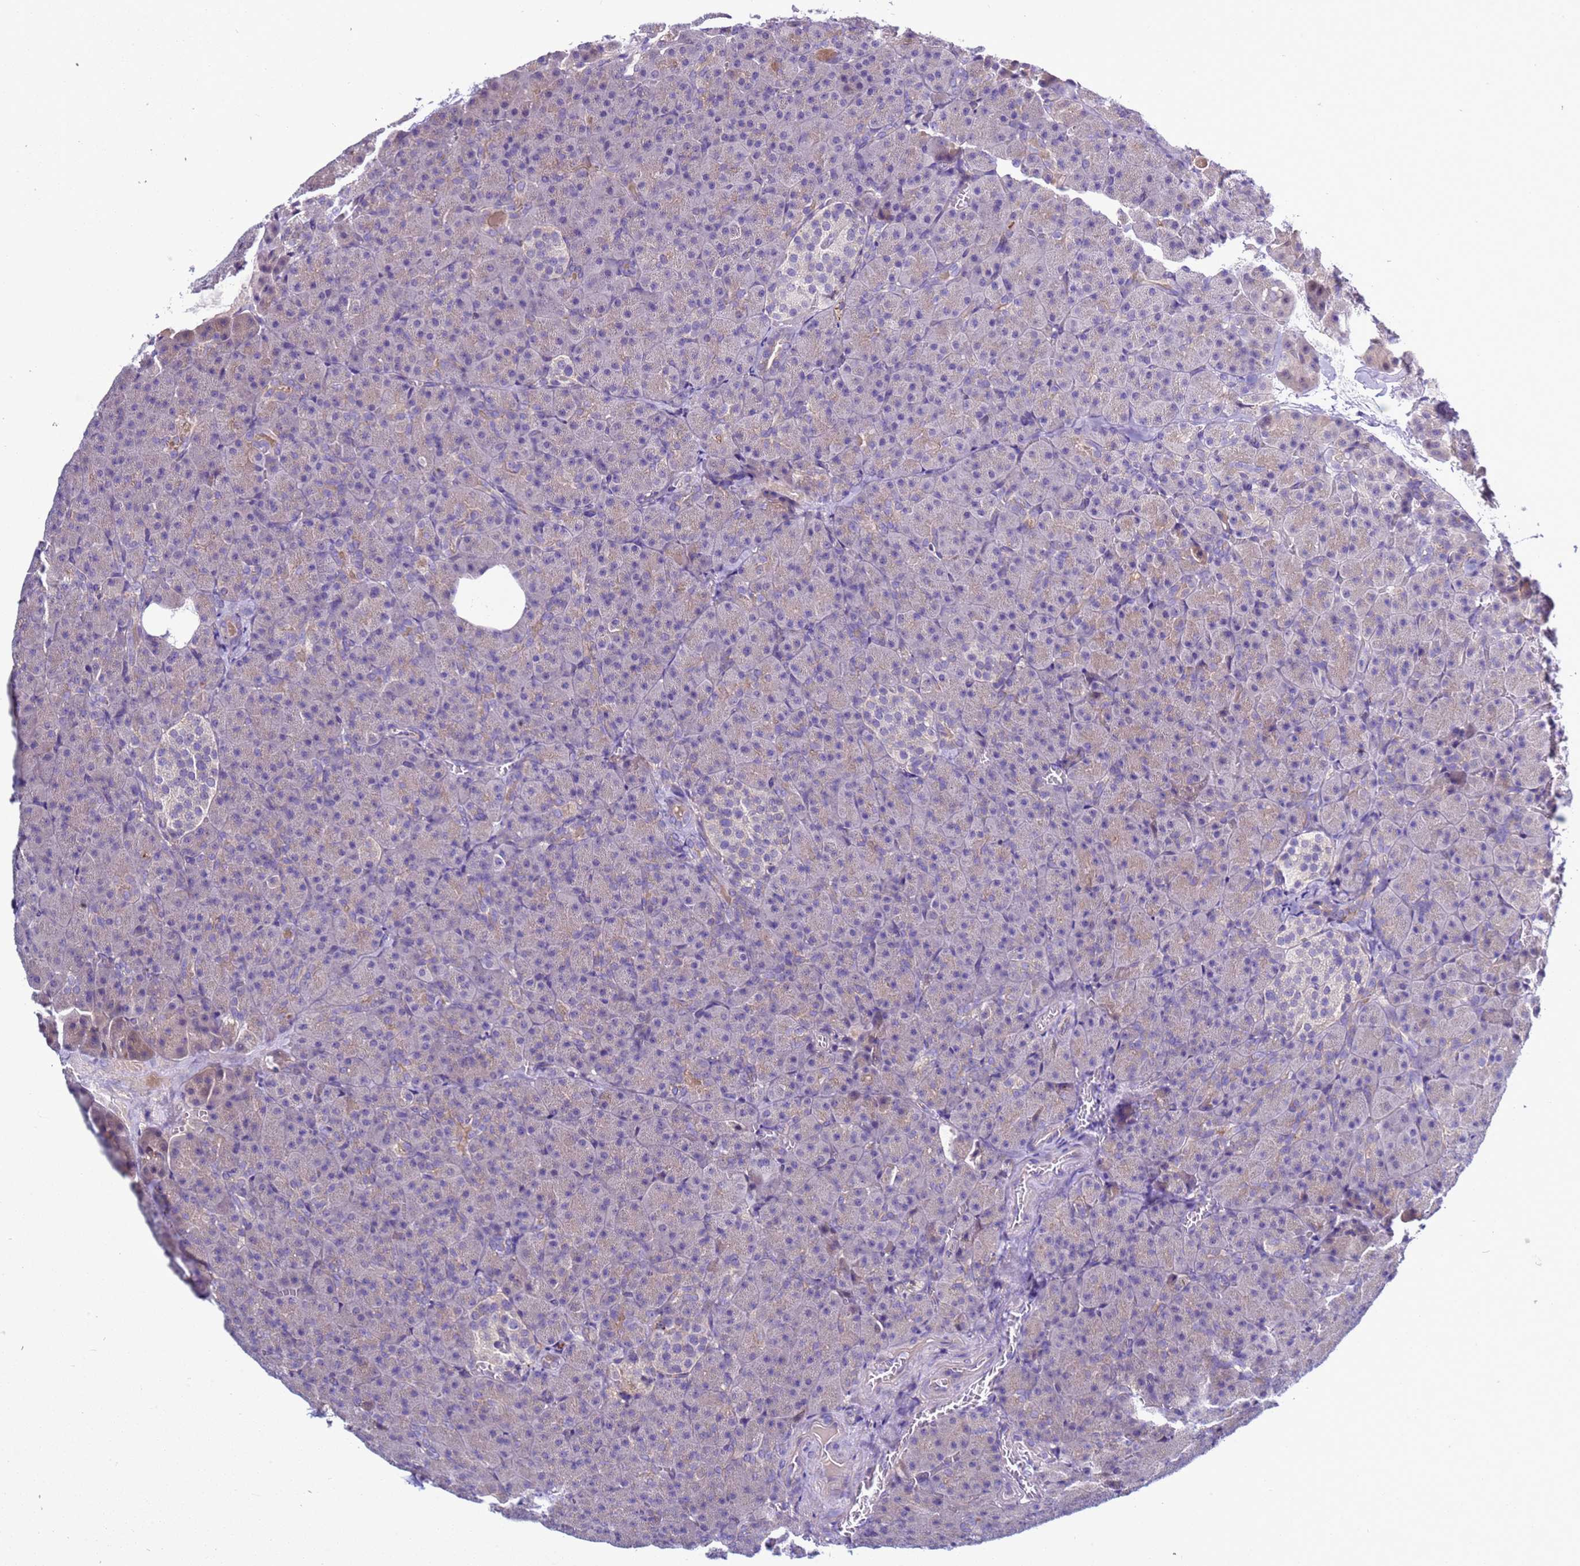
{"staining": {"intensity": "weak", "quantity": "<25%", "location": "cytoplasmic/membranous"}, "tissue": "pancreas", "cell_type": "Exocrine glandular cells", "image_type": "normal", "snomed": [{"axis": "morphology", "description": "Normal tissue, NOS"}, {"axis": "topography", "description": "Pancreas"}], "caption": "A photomicrograph of human pancreas is negative for staining in exocrine glandular cells. (Stains: DAB immunohistochemistry with hematoxylin counter stain, Microscopy: brightfield microscopy at high magnification).", "gene": "NAT1", "patient": {"sex": "female", "age": 74}}